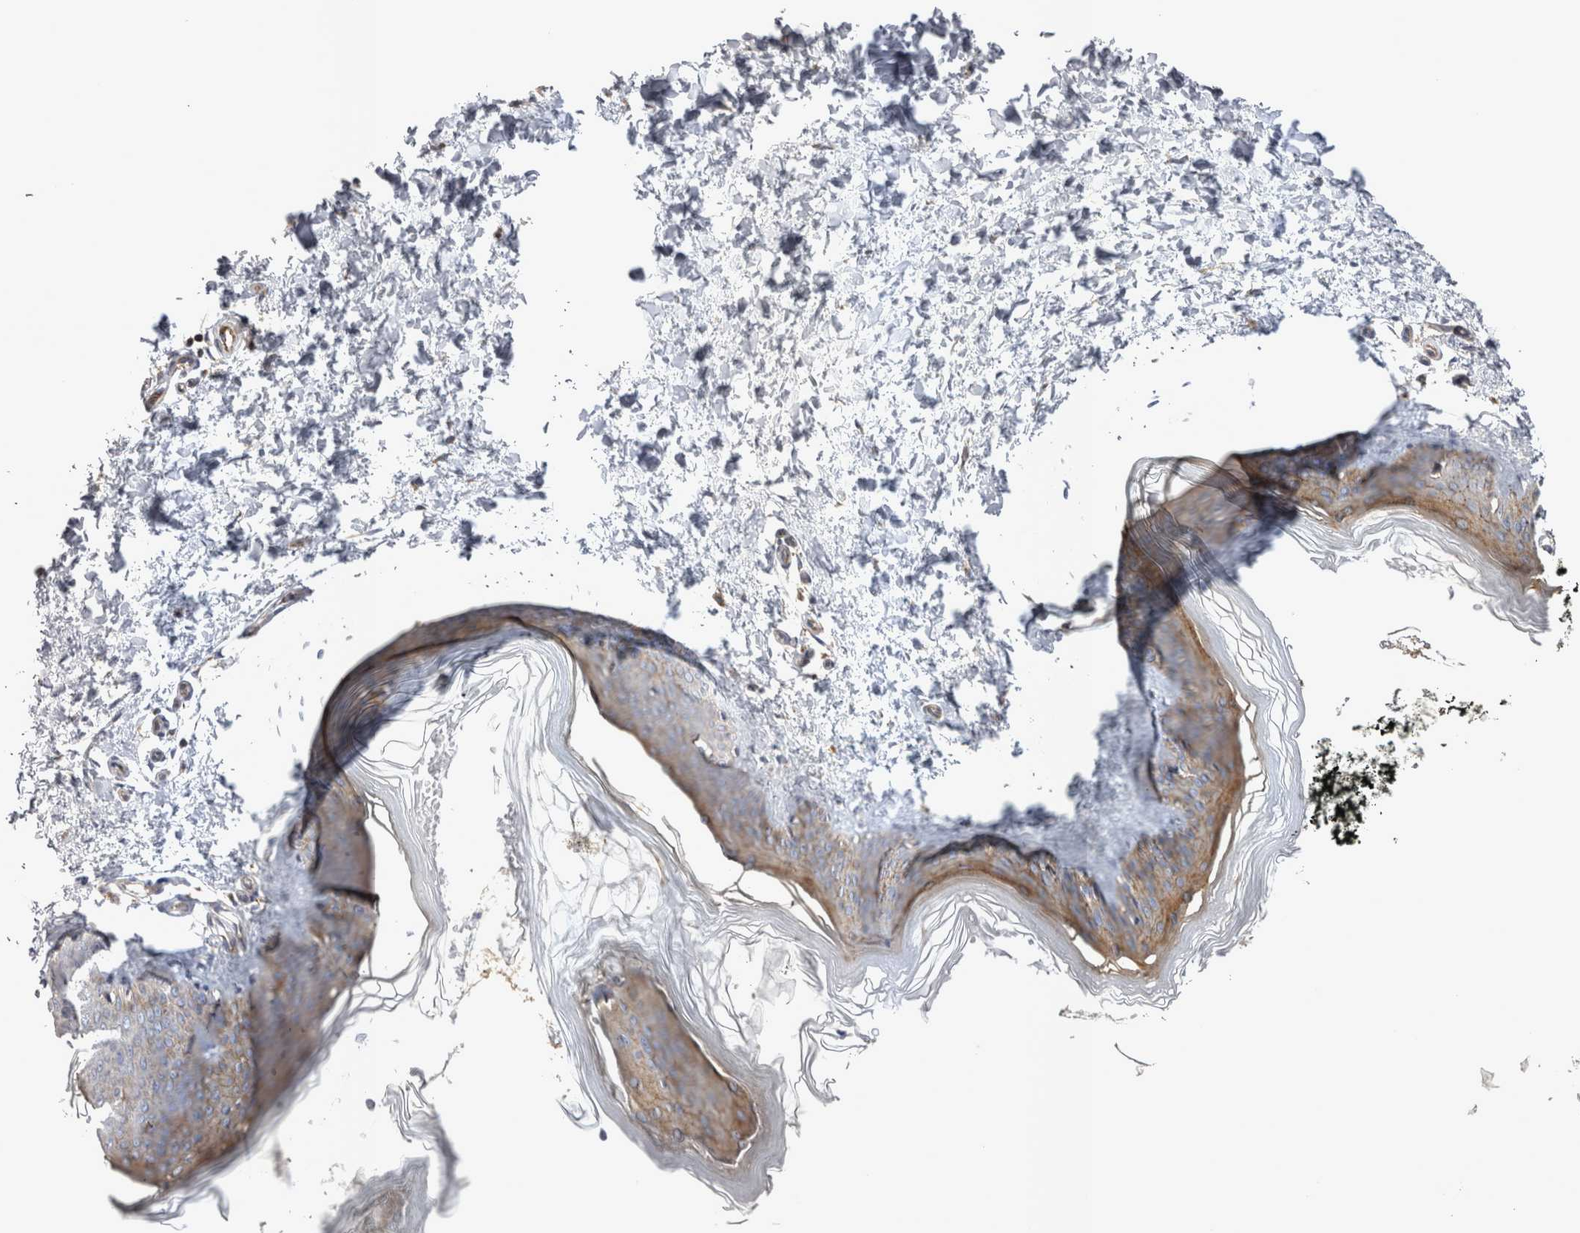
{"staining": {"intensity": "weak", "quantity": ">75%", "location": "cytoplasmic/membranous"}, "tissue": "skin", "cell_type": "Fibroblasts", "image_type": "normal", "snomed": [{"axis": "morphology", "description": "Normal tissue, NOS"}, {"axis": "topography", "description": "Skin"}], "caption": "Skin stained for a protein (brown) reveals weak cytoplasmic/membranous positive positivity in approximately >75% of fibroblasts.", "gene": "TSPOAP1", "patient": {"sex": "female", "age": 27}}